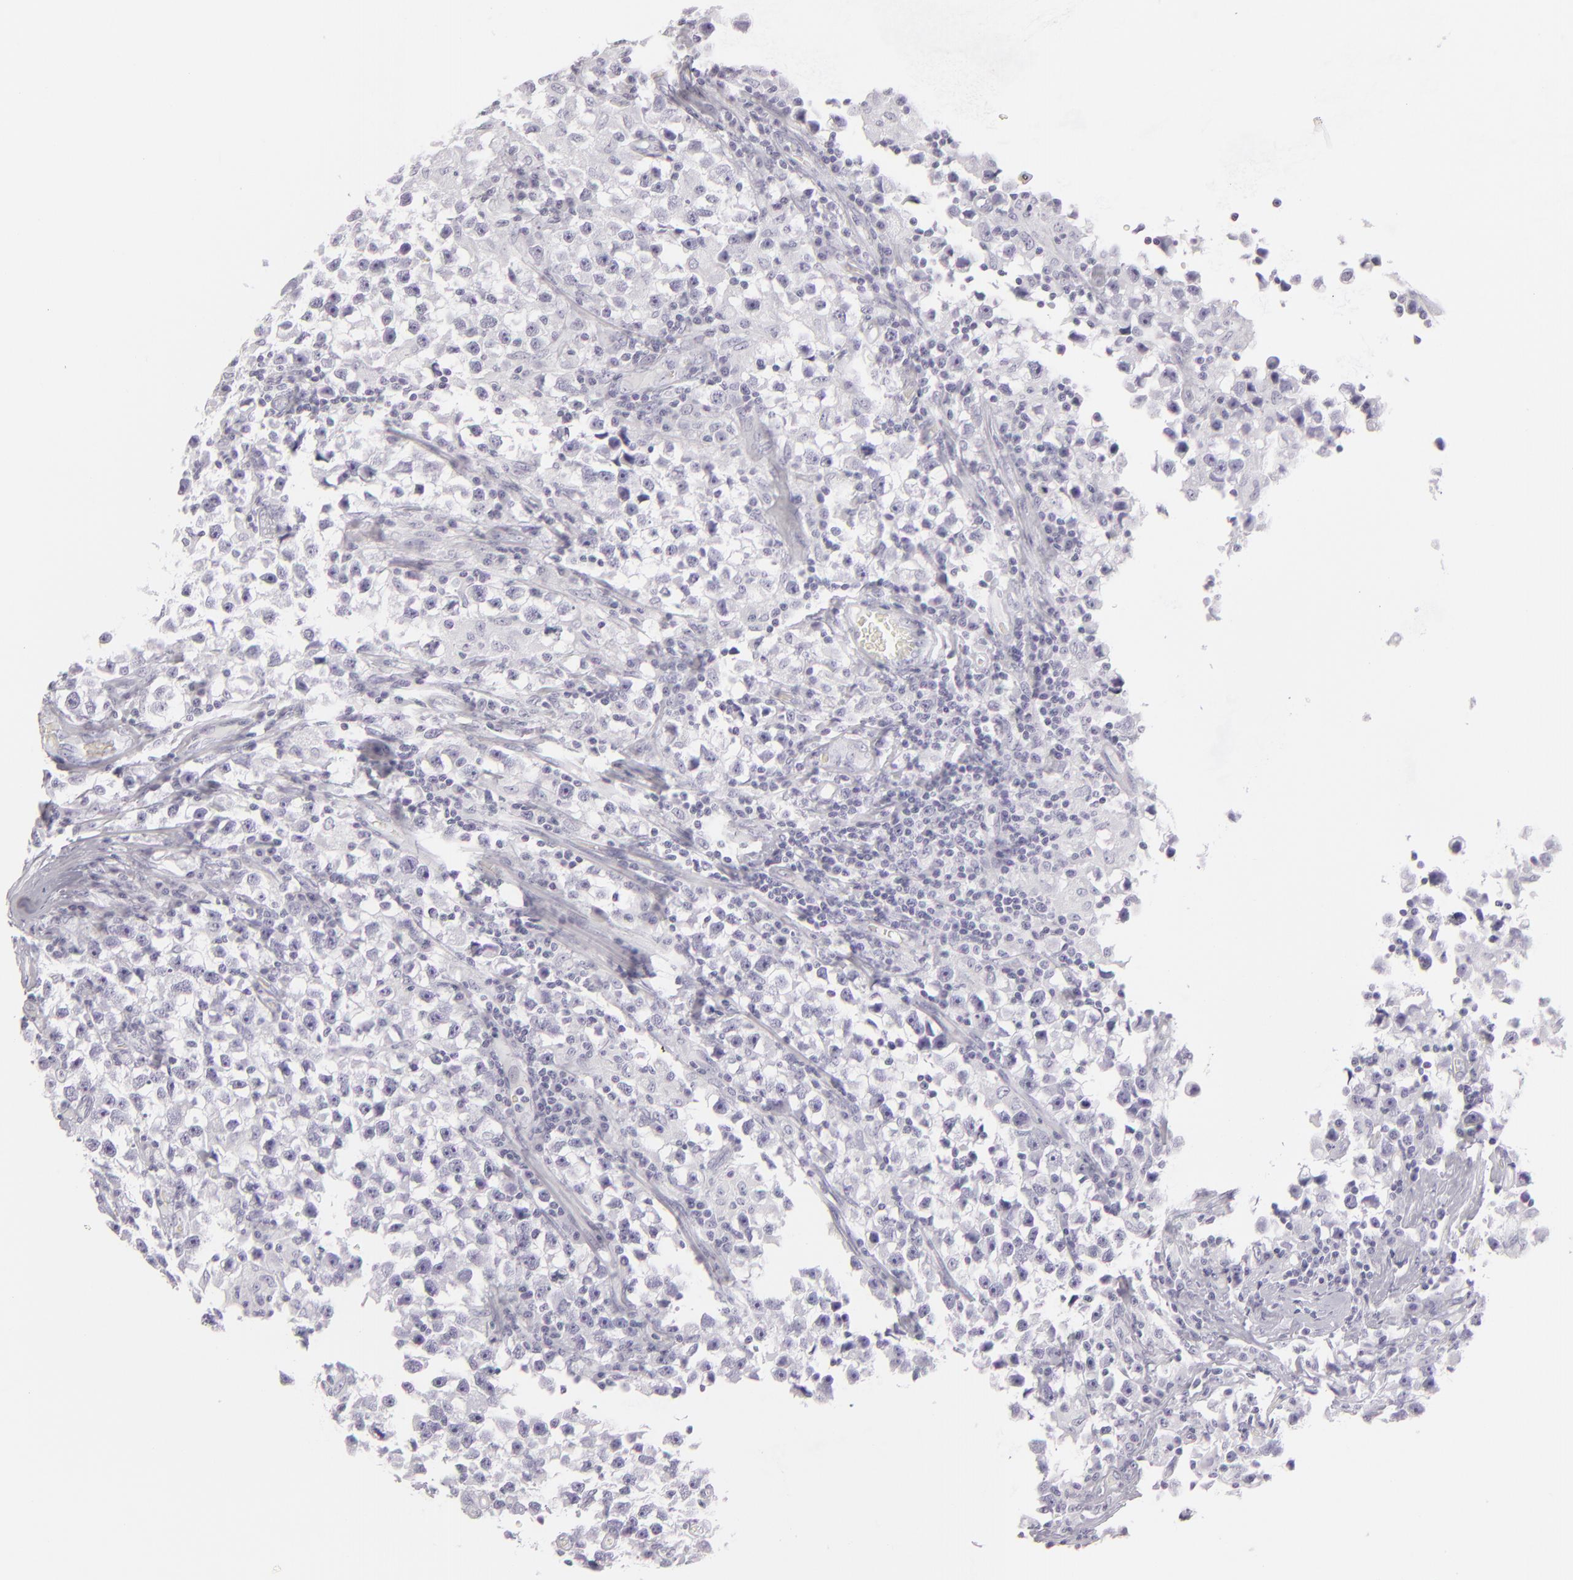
{"staining": {"intensity": "negative", "quantity": "none", "location": "none"}, "tissue": "testis cancer", "cell_type": "Tumor cells", "image_type": "cancer", "snomed": [{"axis": "morphology", "description": "Seminoma, NOS"}, {"axis": "topography", "description": "Testis"}], "caption": "This is an immunohistochemistry image of human testis seminoma. There is no staining in tumor cells.", "gene": "FLG", "patient": {"sex": "male", "age": 33}}